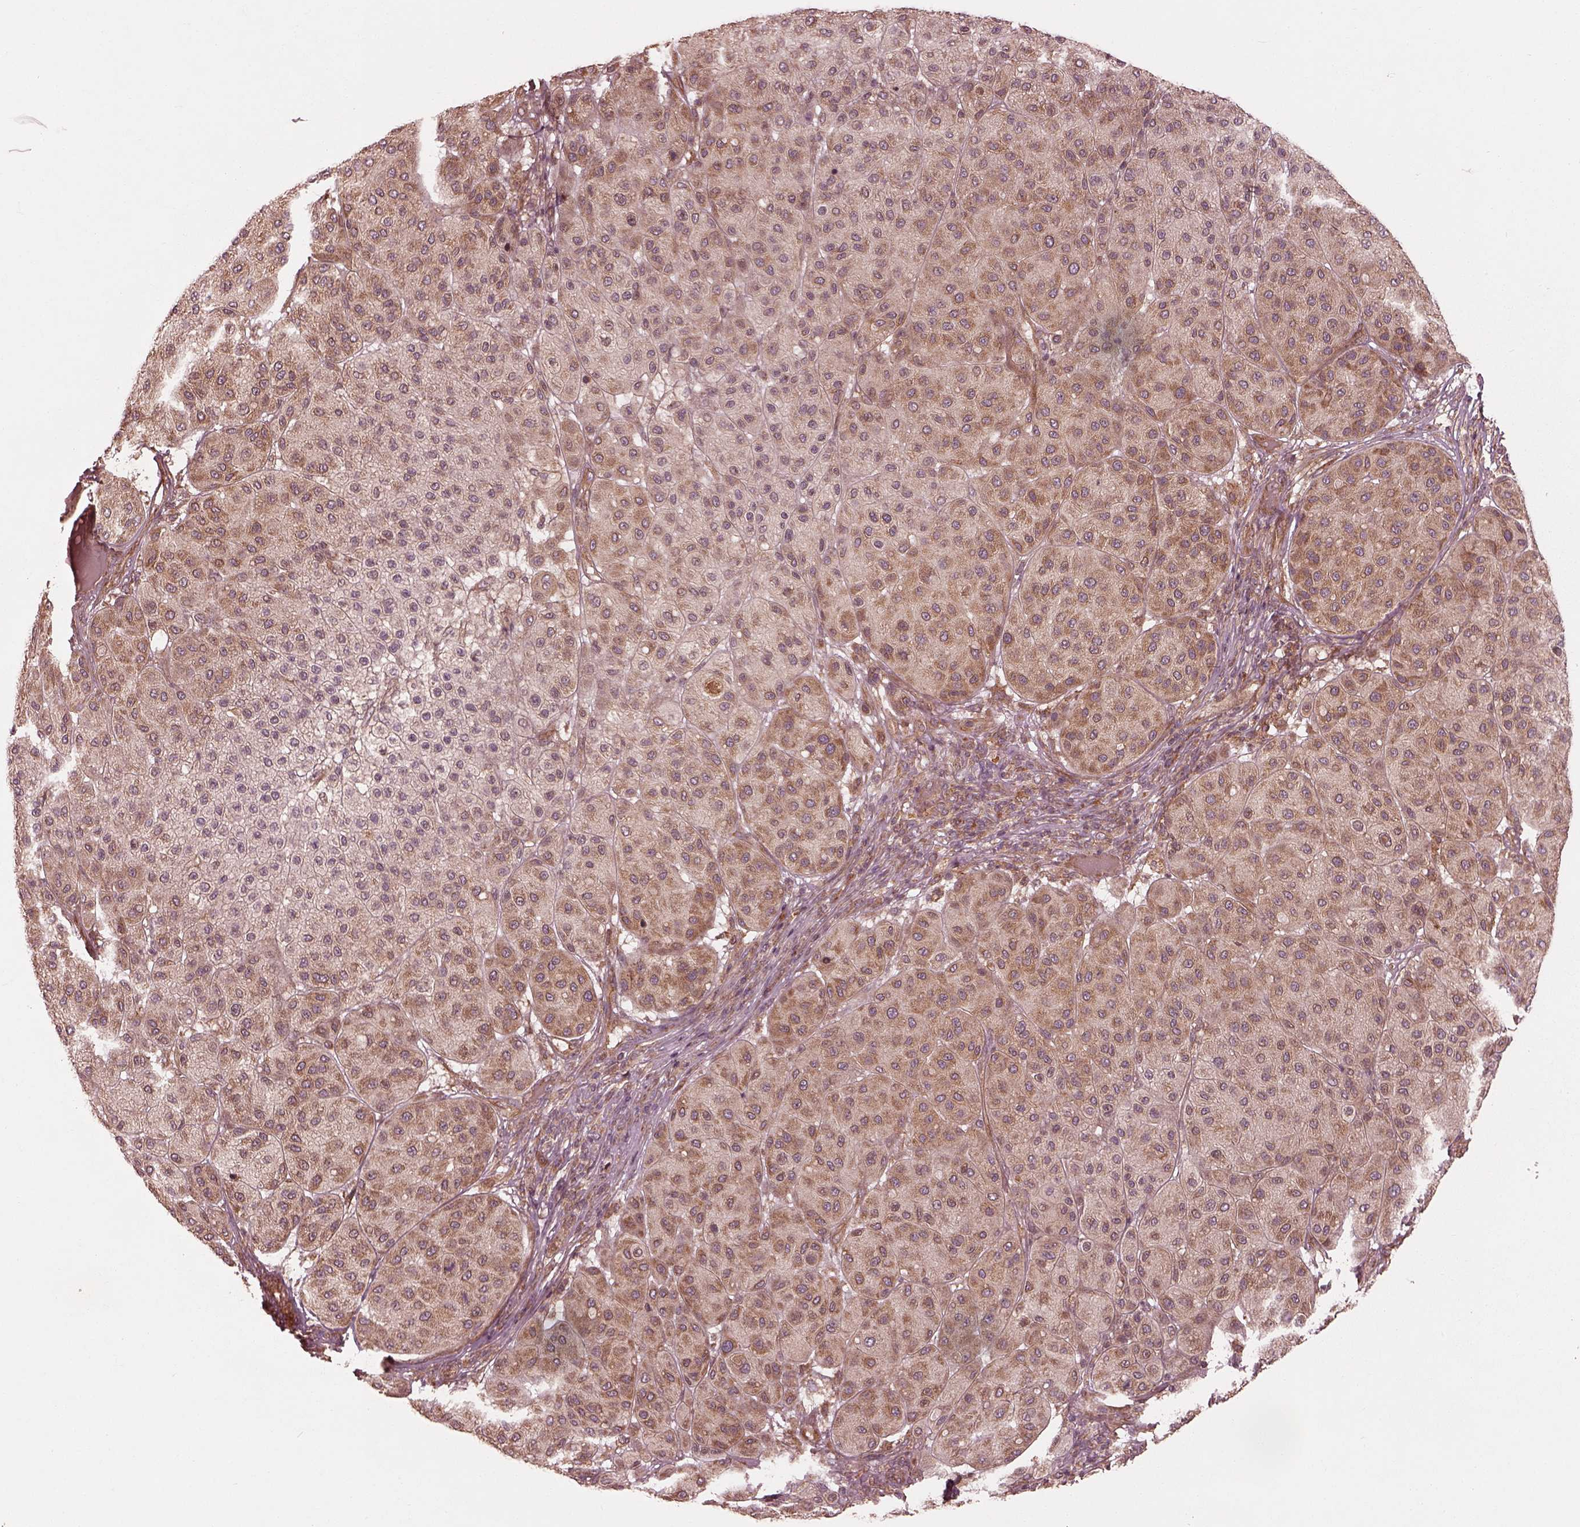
{"staining": {"intensity": "moderate", "quantity": ">75%", "location": "cytoplasmic/membranous"}, "tissue": "melanoma", "cell_type": "Tumor cells", "image_type": "cancer", "snomed": [{"axis": "morphology", "description": "Malignant melanoma, Metastatic site"}, {"axis": "topography", "description": "Smooth muscle"}], "caption": "Protein expression analysis of melanoma displays moderate cytoplasmic/membranous expression in about >75% of tumor cells.", "gene": "PIK3R2", "patient": {"sex": "male", "age": 41}}